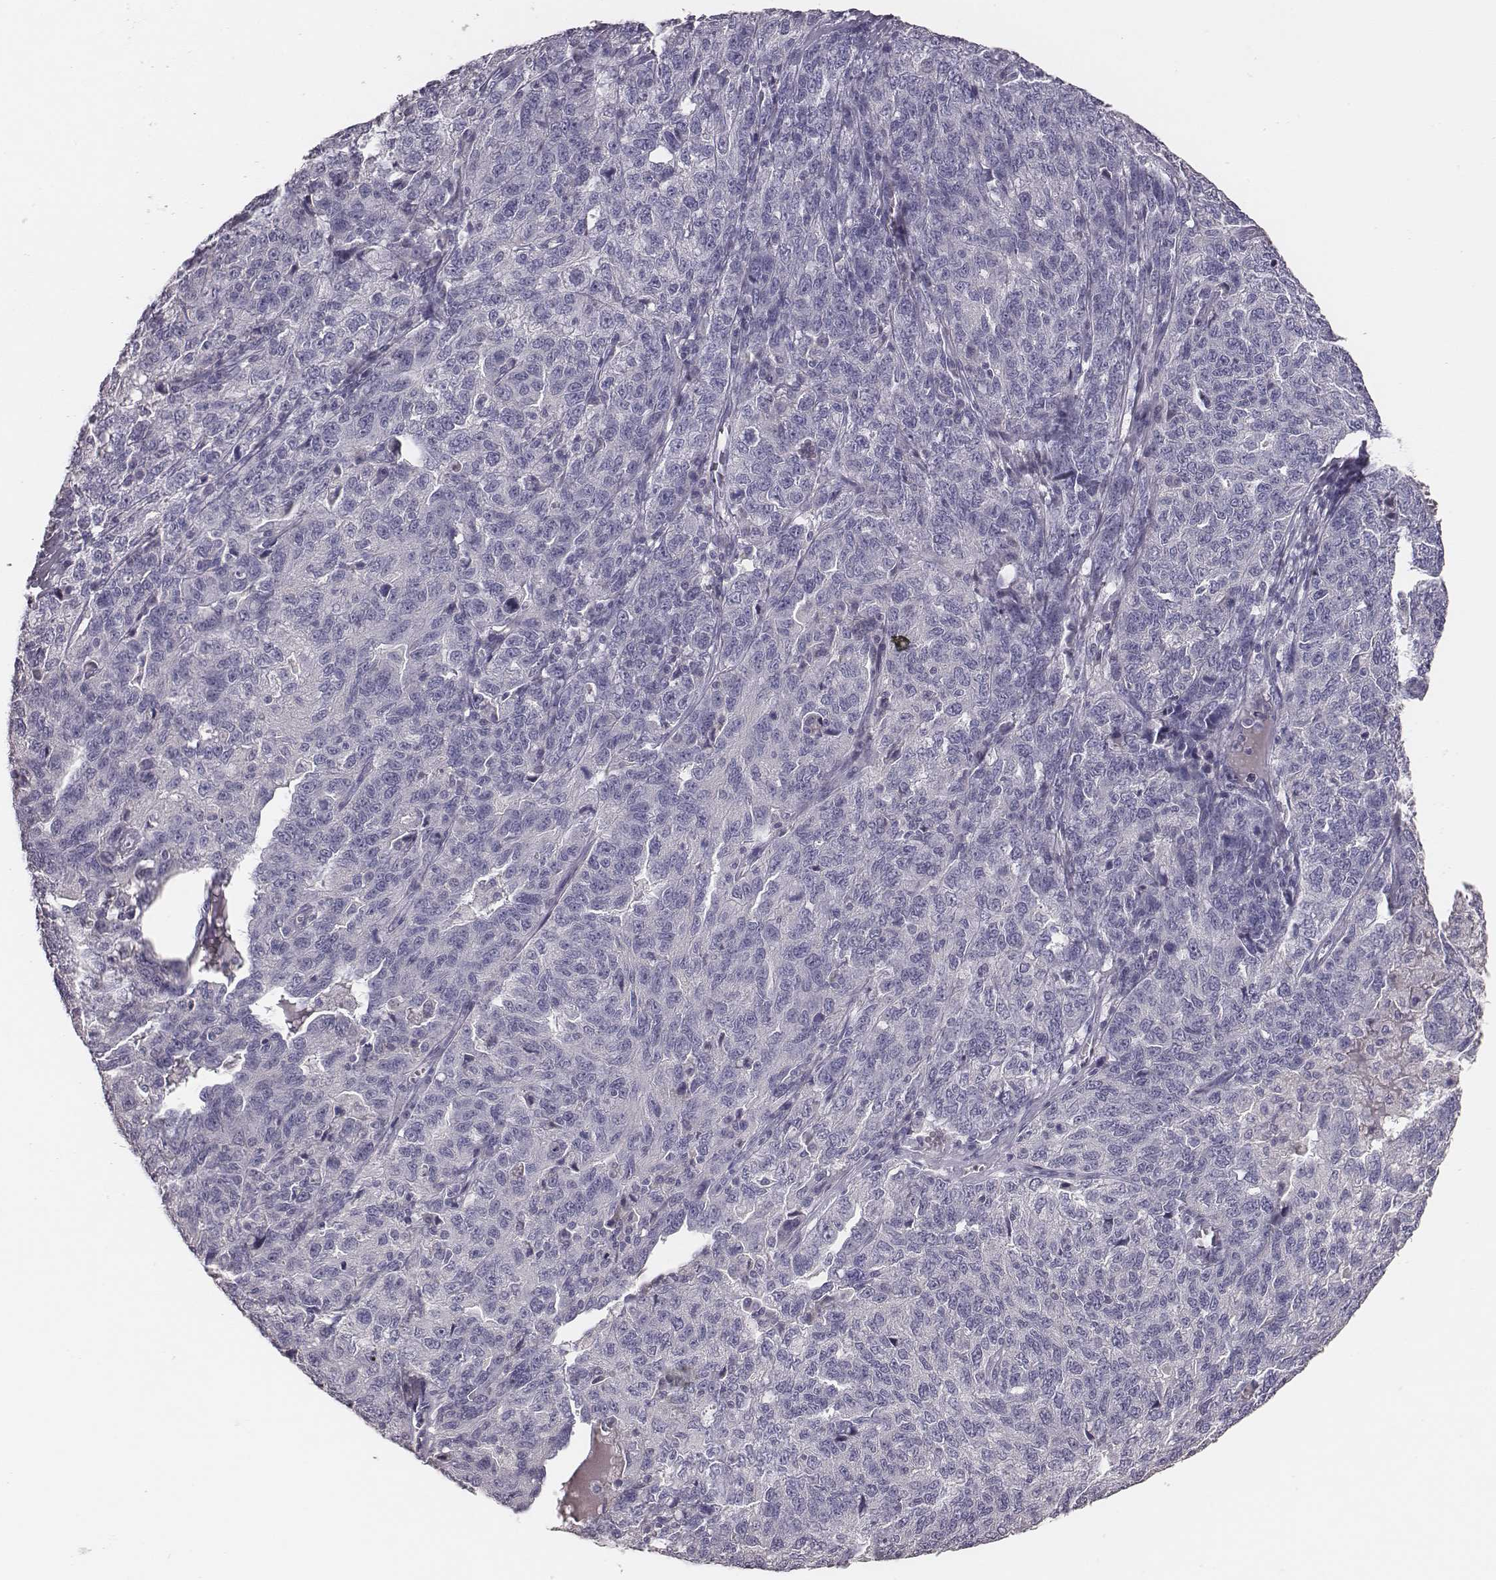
{"staining": {"intensity": "negative", "quantity": "none", "location": "none"}, "tissue": "ovarian cancer", "cell_type": "Tumor cells", "image_type": "cancer", "snomed": [{"axis": "morphology", "description": "Cystadenocarcinoma, serous, NOS"}, {"axis": "topography", "description": "Ovary"}], "caption": "A high-resolution photomicrograph shows immunohistochemistry (IHC) staining of ovarian cancer, which reveals no significant staining in tumor cells.", "gene": "MYH6", "patient": {"sex": "female", "age": 71}}